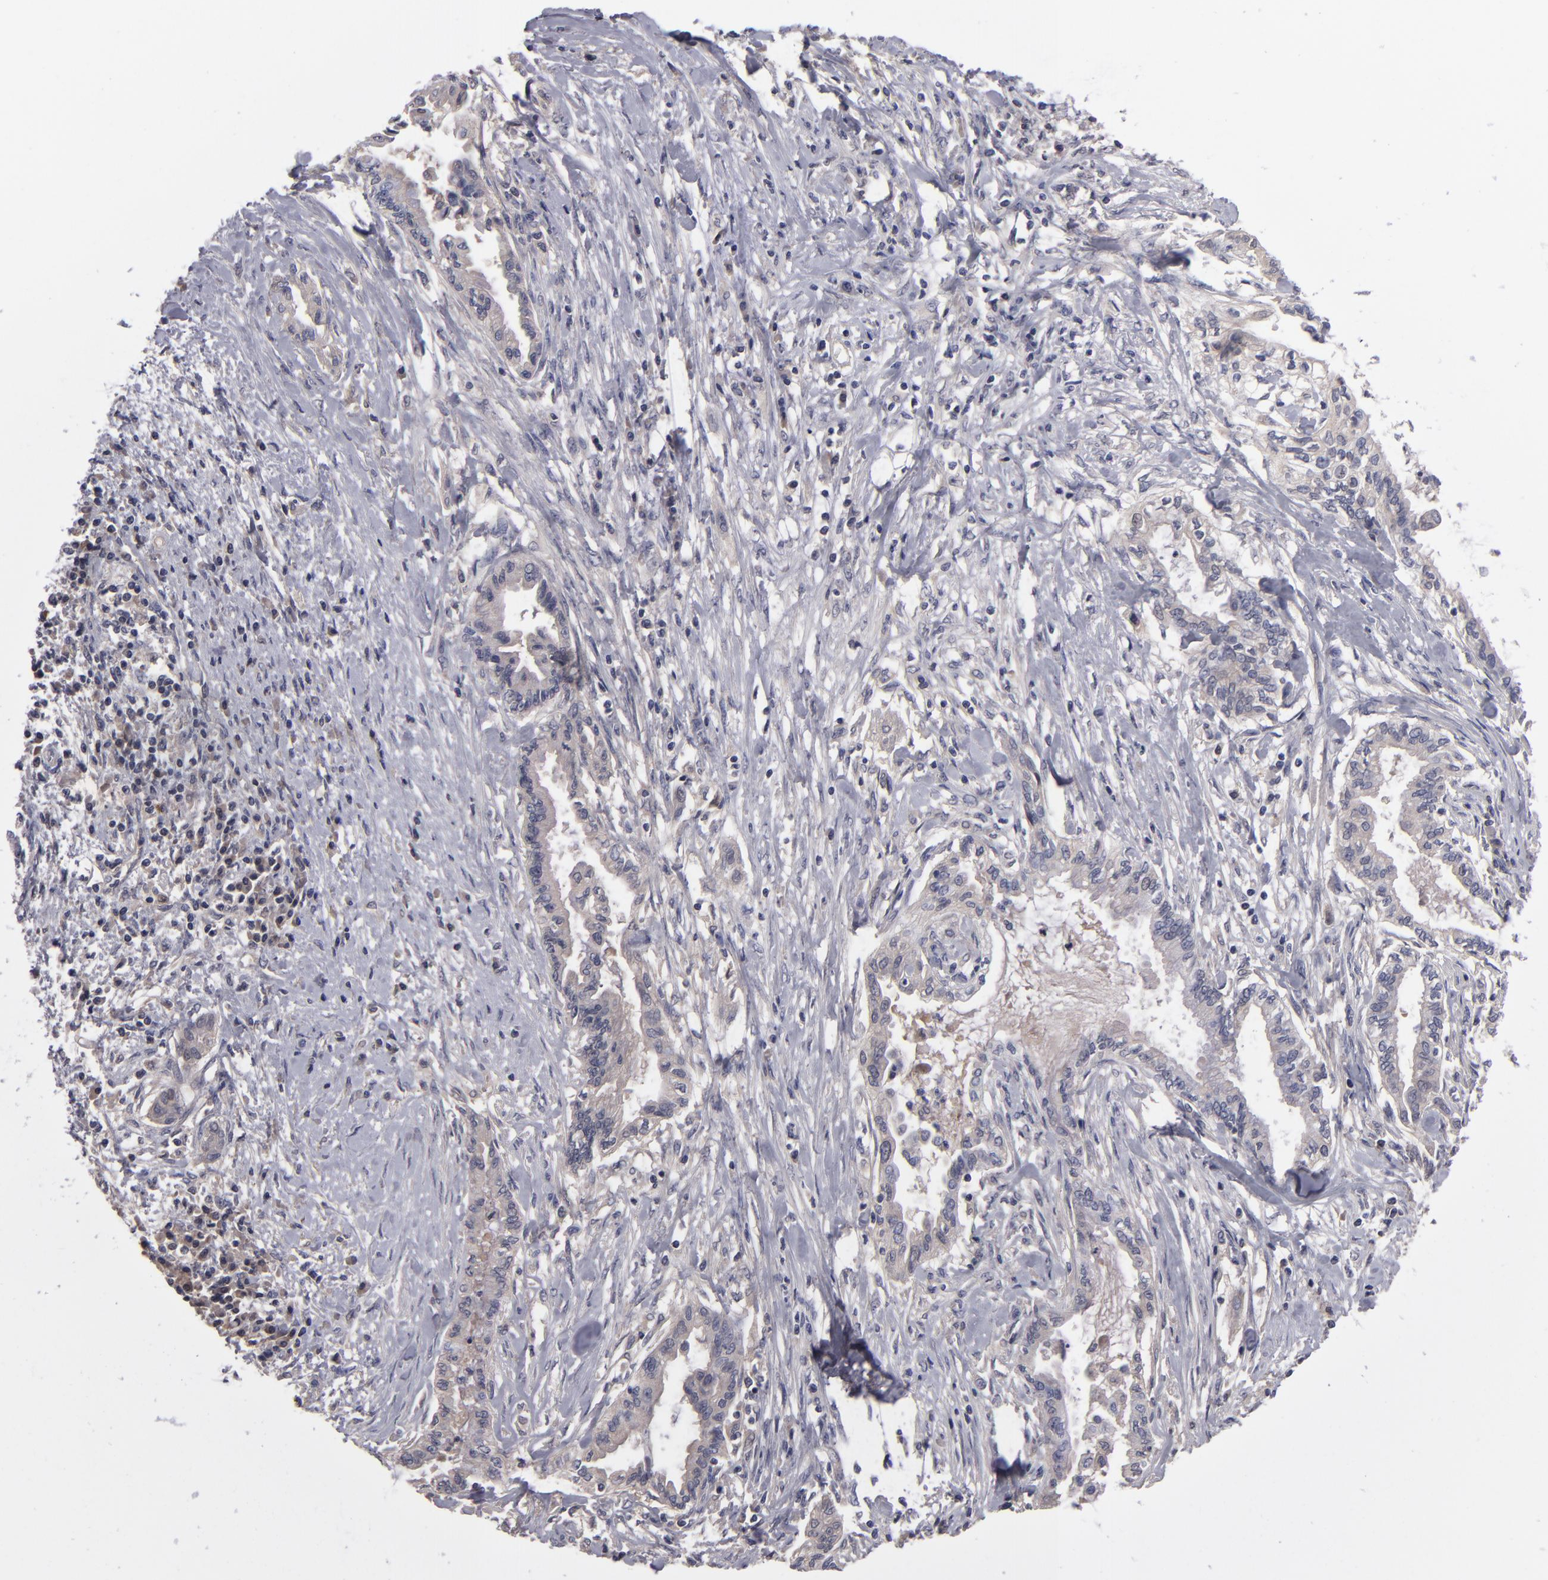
{"staining": {"intensity": "weak", "quantity": "25%-75%", "location": "cytoplasmic/membranous"}, "tissue": "pancreatic cancer", "cell_type": "Tumor cells", "image_type": "cancer", "snomed": [{"axis": "morphology", "description": "Adenocarcinoma, NOS"}, {"axis": "topography", "description": "Pancreas"}], "caption": "Adenocarcinoma (pancreatic) stained for a protein displays weak cytoplasmic/membranous positivity in tumor cells. The staining is performed using DAB (3,3'-diaminobenzidine) brown chromogen to label protein expression. The nuclei are counter-stained blue using hematoxylin.", "gene": "ITIH4", "patient": {"sex": "female", "age": 64}}